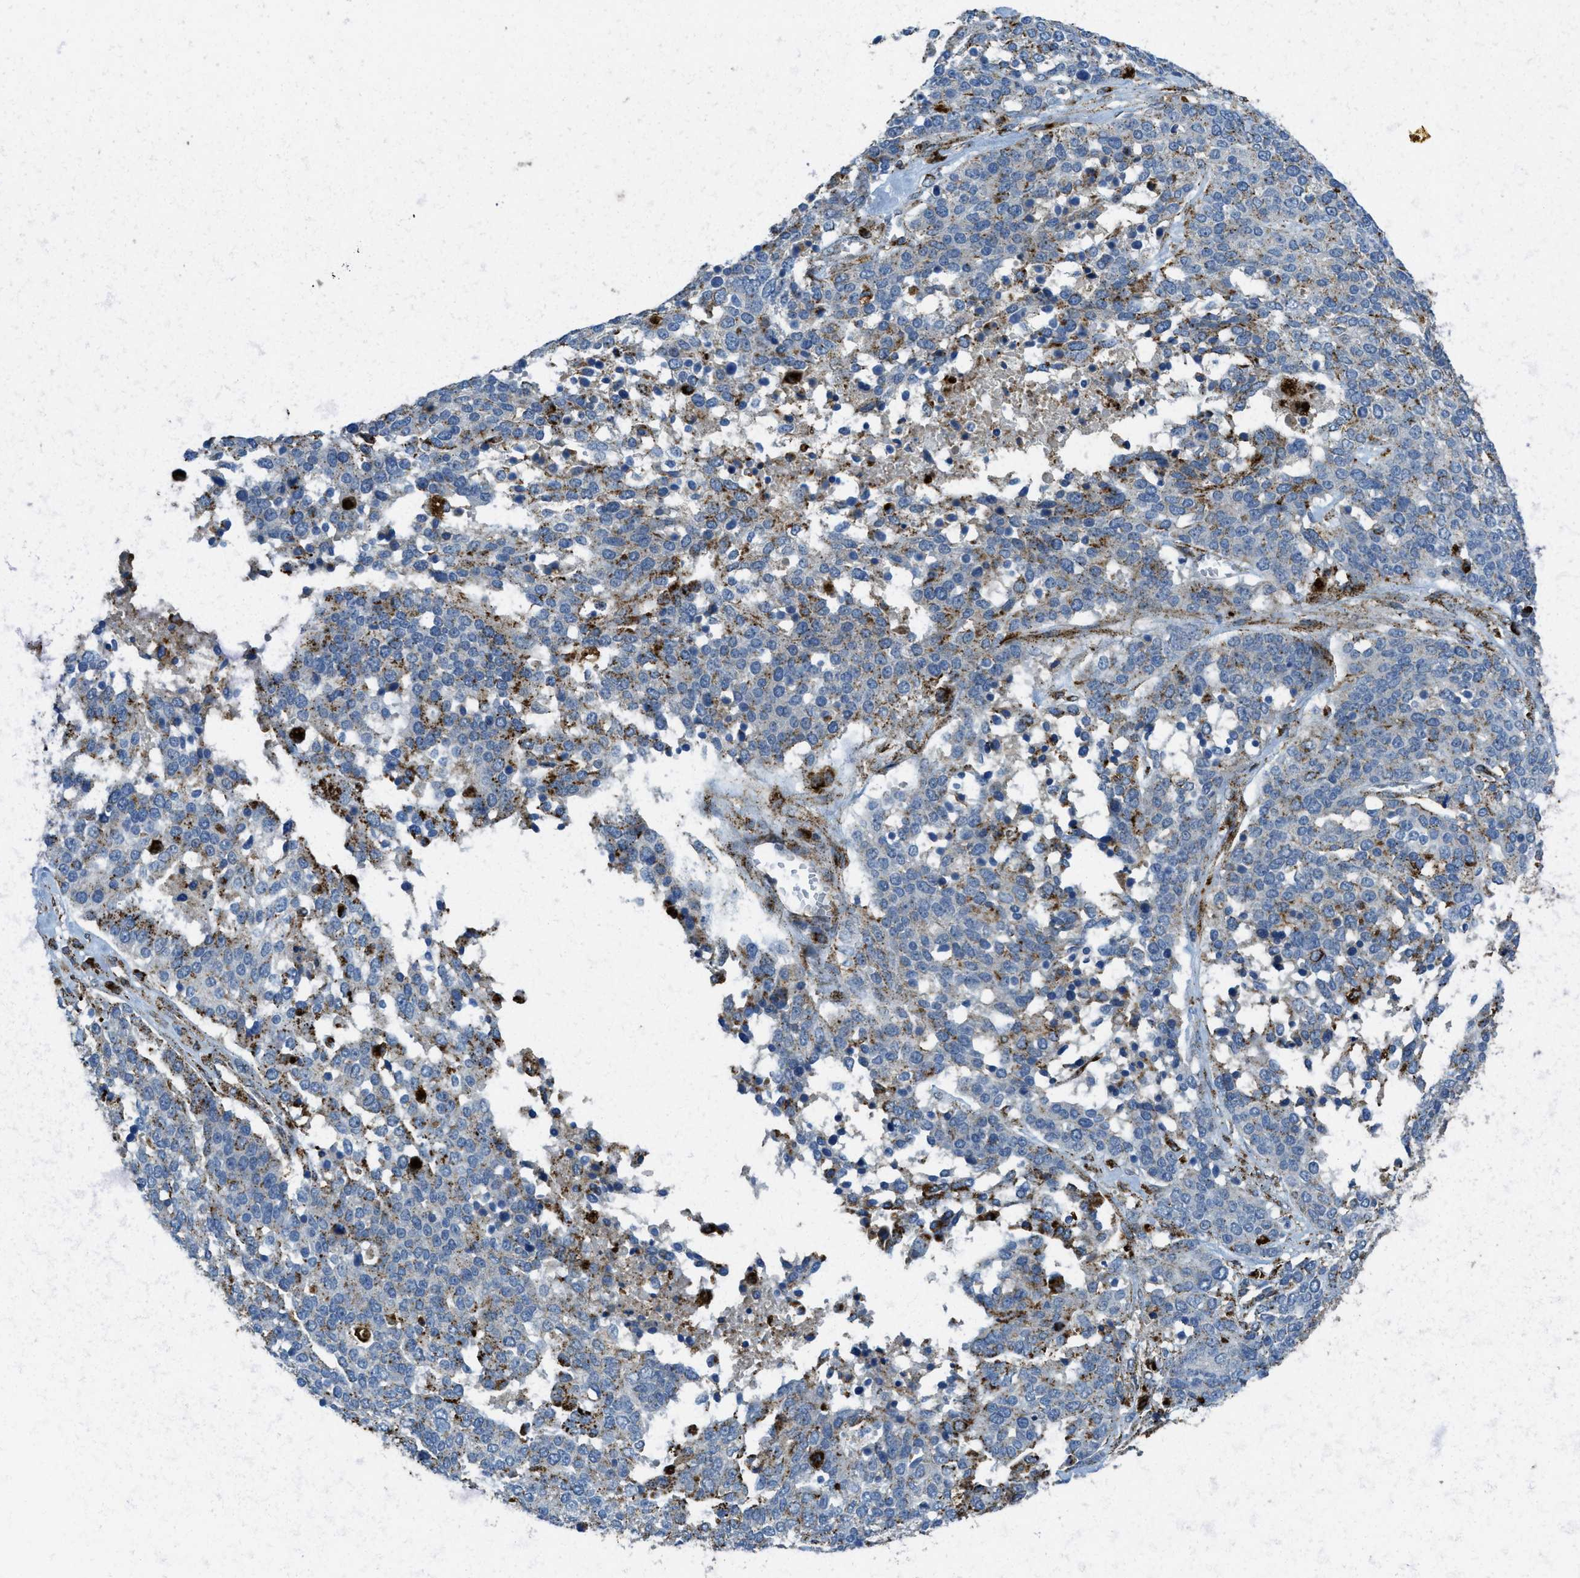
{"staining": {"intensity": "moderate", "quantity": "25%-75%", "location": "cytoplasmic/membranous"}, "tissue": "ovarian cancer", "cell_type": "Tumor cells", "image_type": "cancer", "snomed": [{"axis": "morphology", "description": "Cystadenocarcinoma, serous, NOS"}, {"axis": "topography", "description": "Ovary"}], "caption": "Serous cystadenocarcinoma (ovarian) stained with immunohistochemistry demonstrates moderate cytoplasmic/membranous positivity in about 25%-75% of tumor cells.", "gene": "SCARB2", "patient": {"sex": "female", "age": 44}}